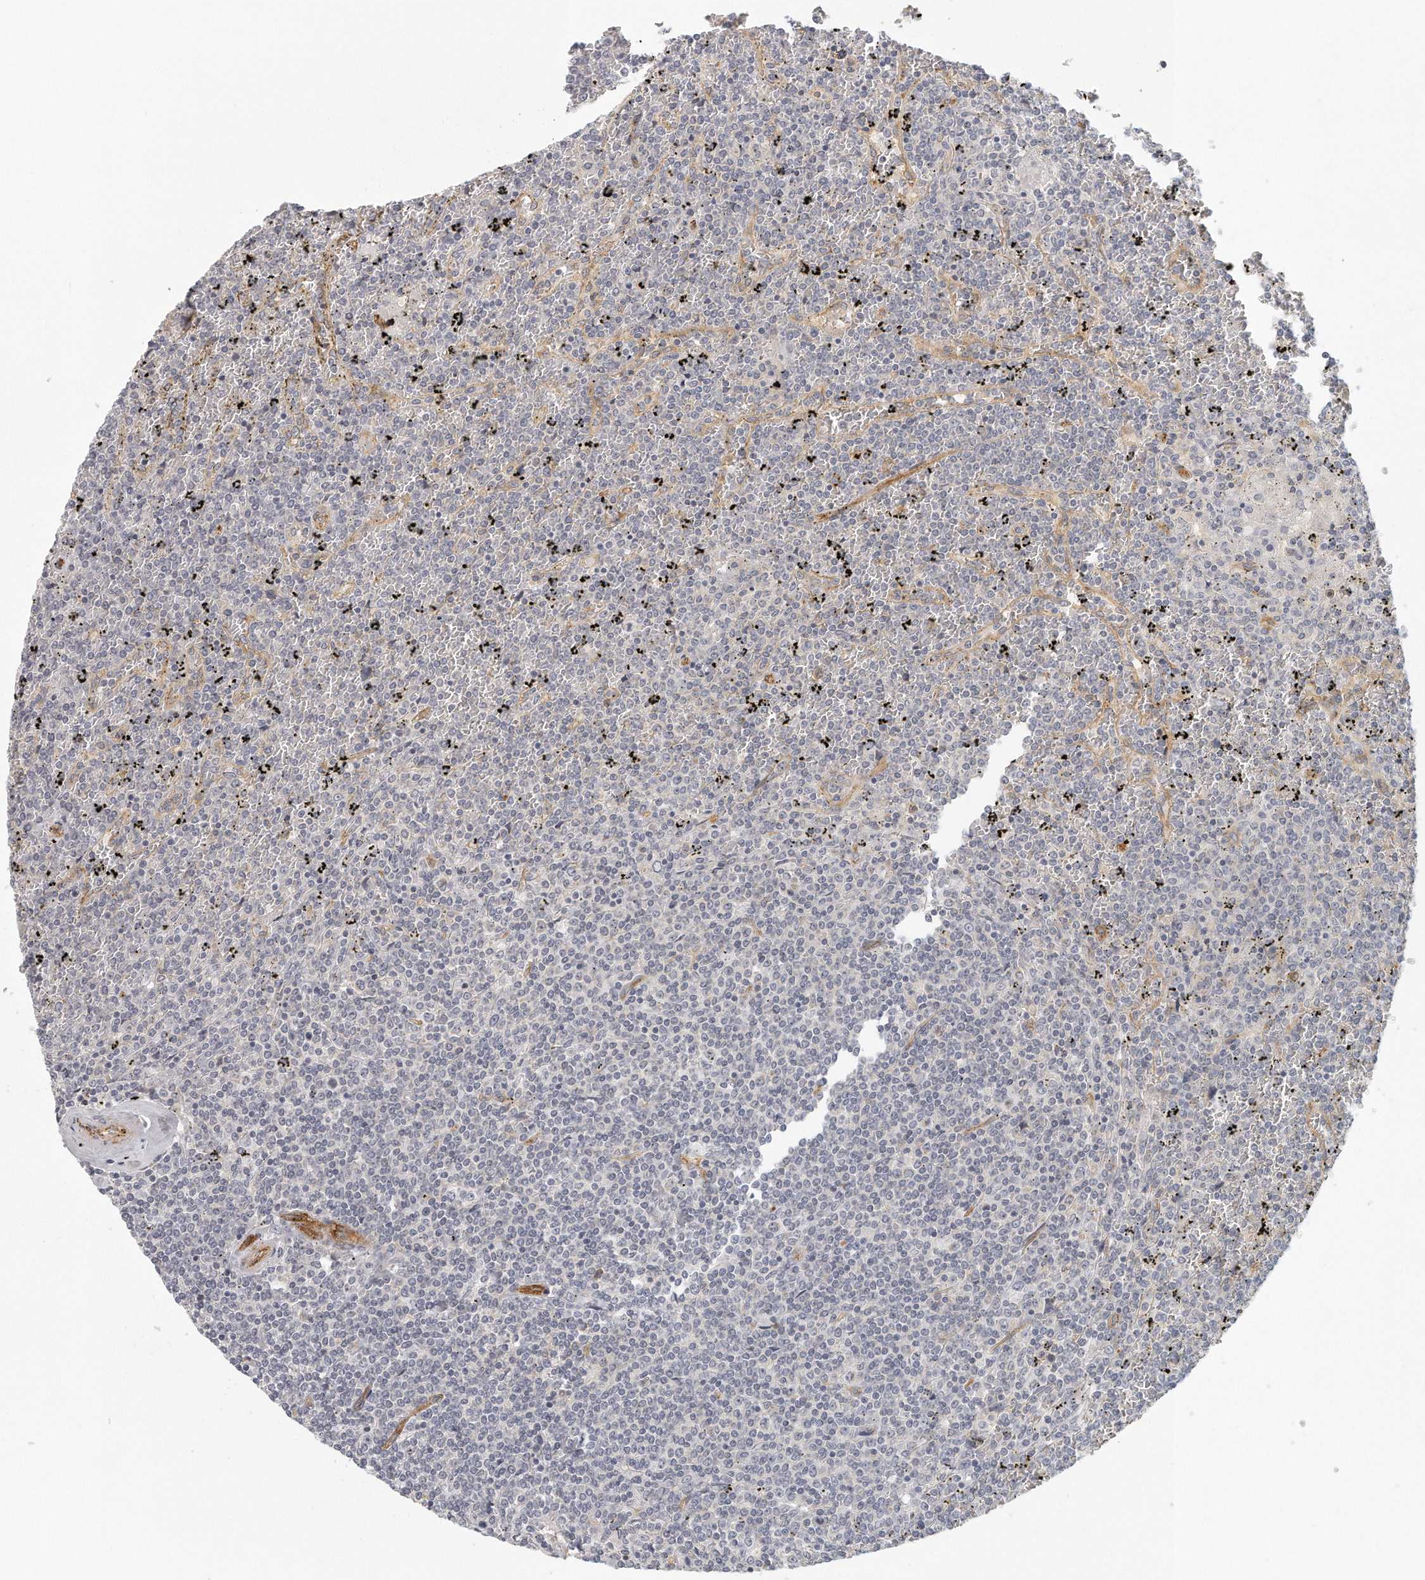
{"staining": {"intensity": "negative", "quantity": "none", "location": "none"}, "tissue": "lymphoma", "cell_type": "Tumor cells", "image_type": "cancer", "snomed": [{"axis": "morphology", "description": "Malignant lymphoma, non-Hodgkin's type, Low grade"}, {"axis": "topography", "description": "Spleen"}], "caption": "Immunohistochemical staining of lymphoma exhibits no significant staining in tumor cells. (Immunohistochemistry (ihc), brightfield microscopy, high magnification).", "gene": "MTERF4", "patient": {"sex": "female", "age": 19}}